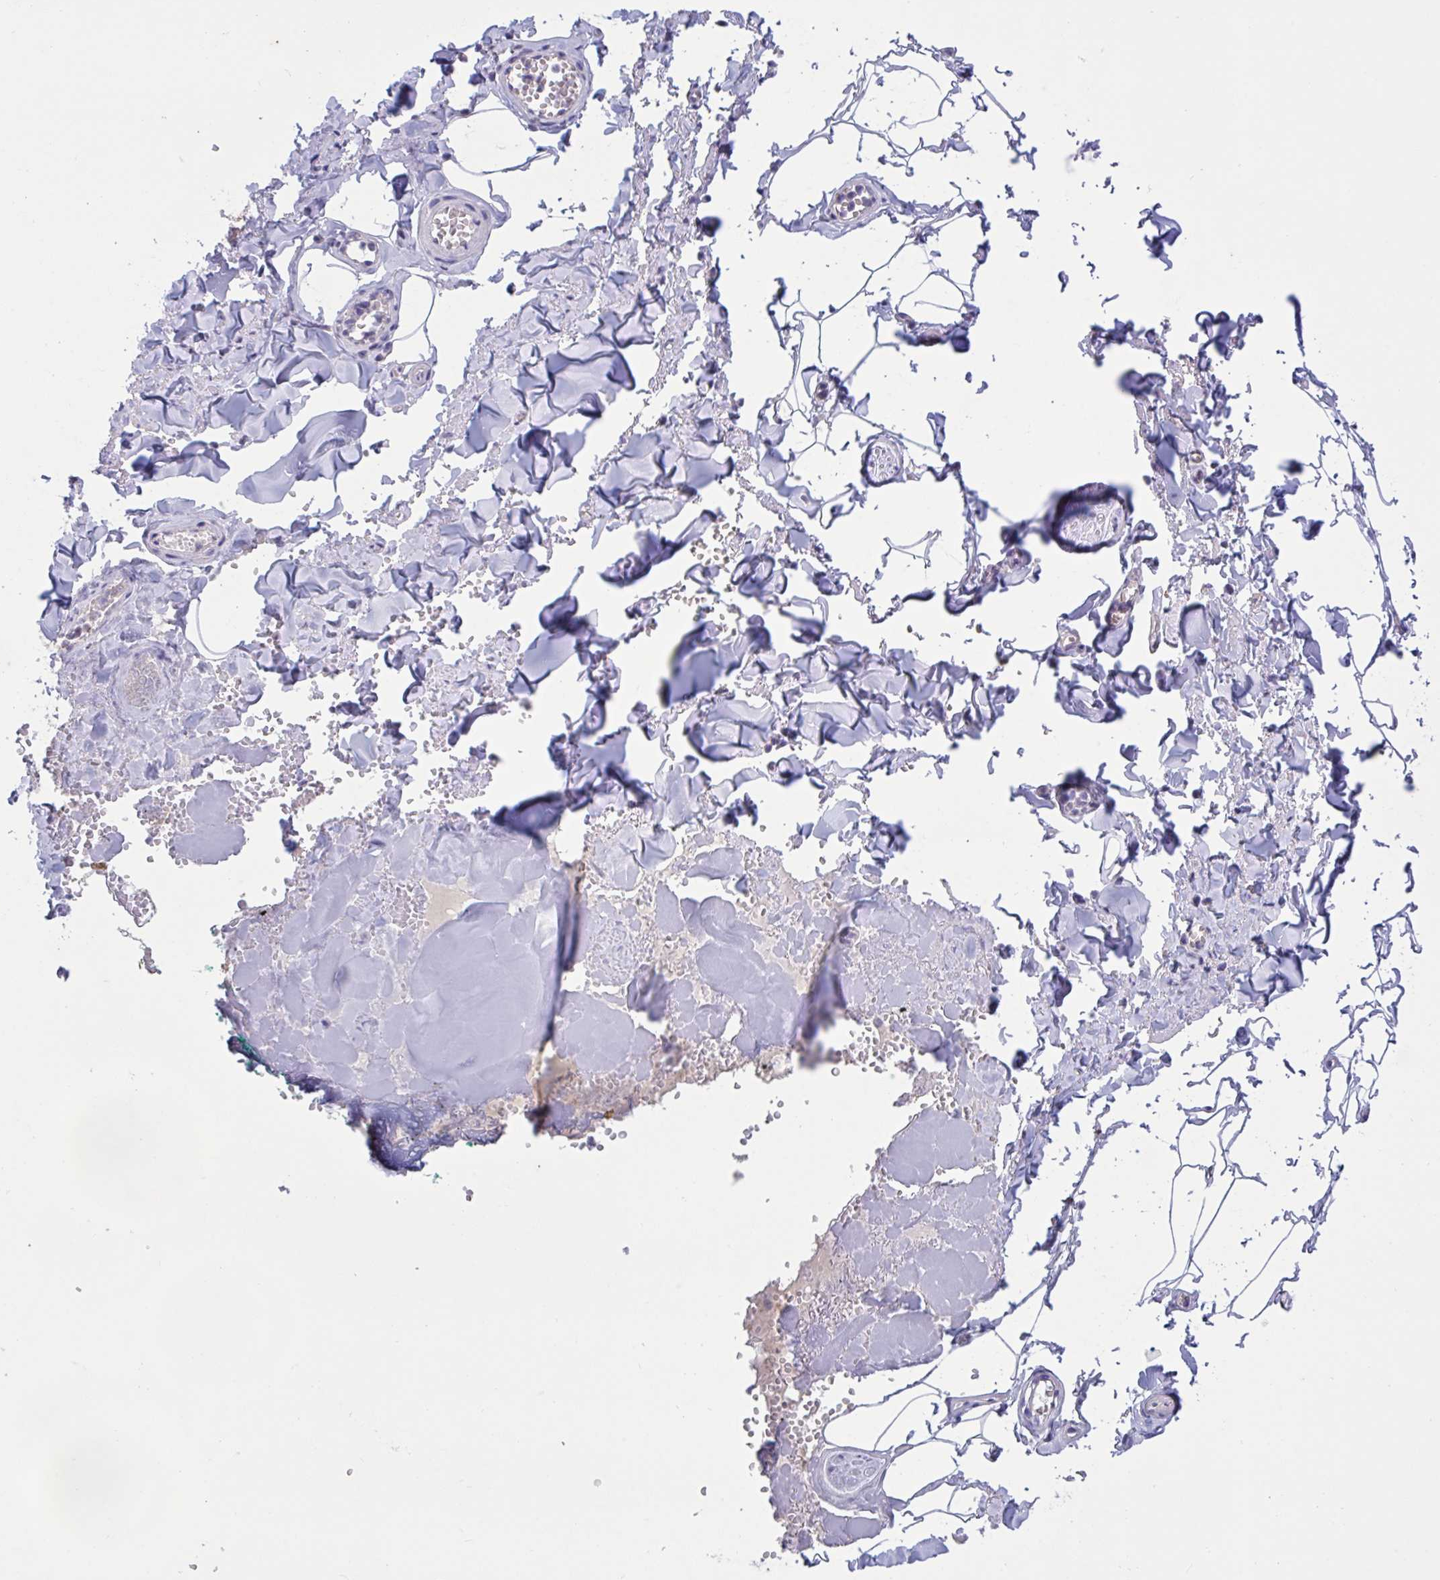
{"staining": {"intensity": "negative", "quantity": "none", "location": "none"}, "tissue": "adipose tissue", "cell_type": "Adipocytes", "image_type": "normal", "snomed": [{"axis": "morphology", "description": "Normal tissue, NOS"}, {"axis": "topography", "description": "Vulva"}, {"axis": "topography", "description": "Peripheral nerve tissue"}], "caption": "Unremarkable adipose tissue was stained to show a protein in brown. There is no significant staining in adipocytes. (DAB (3,3'-diaminobenzidine) immunohistochemistry (IHC), high magnification).", "gene": "SLC66A1", "patient": {"sex": "female", "age": 66}}